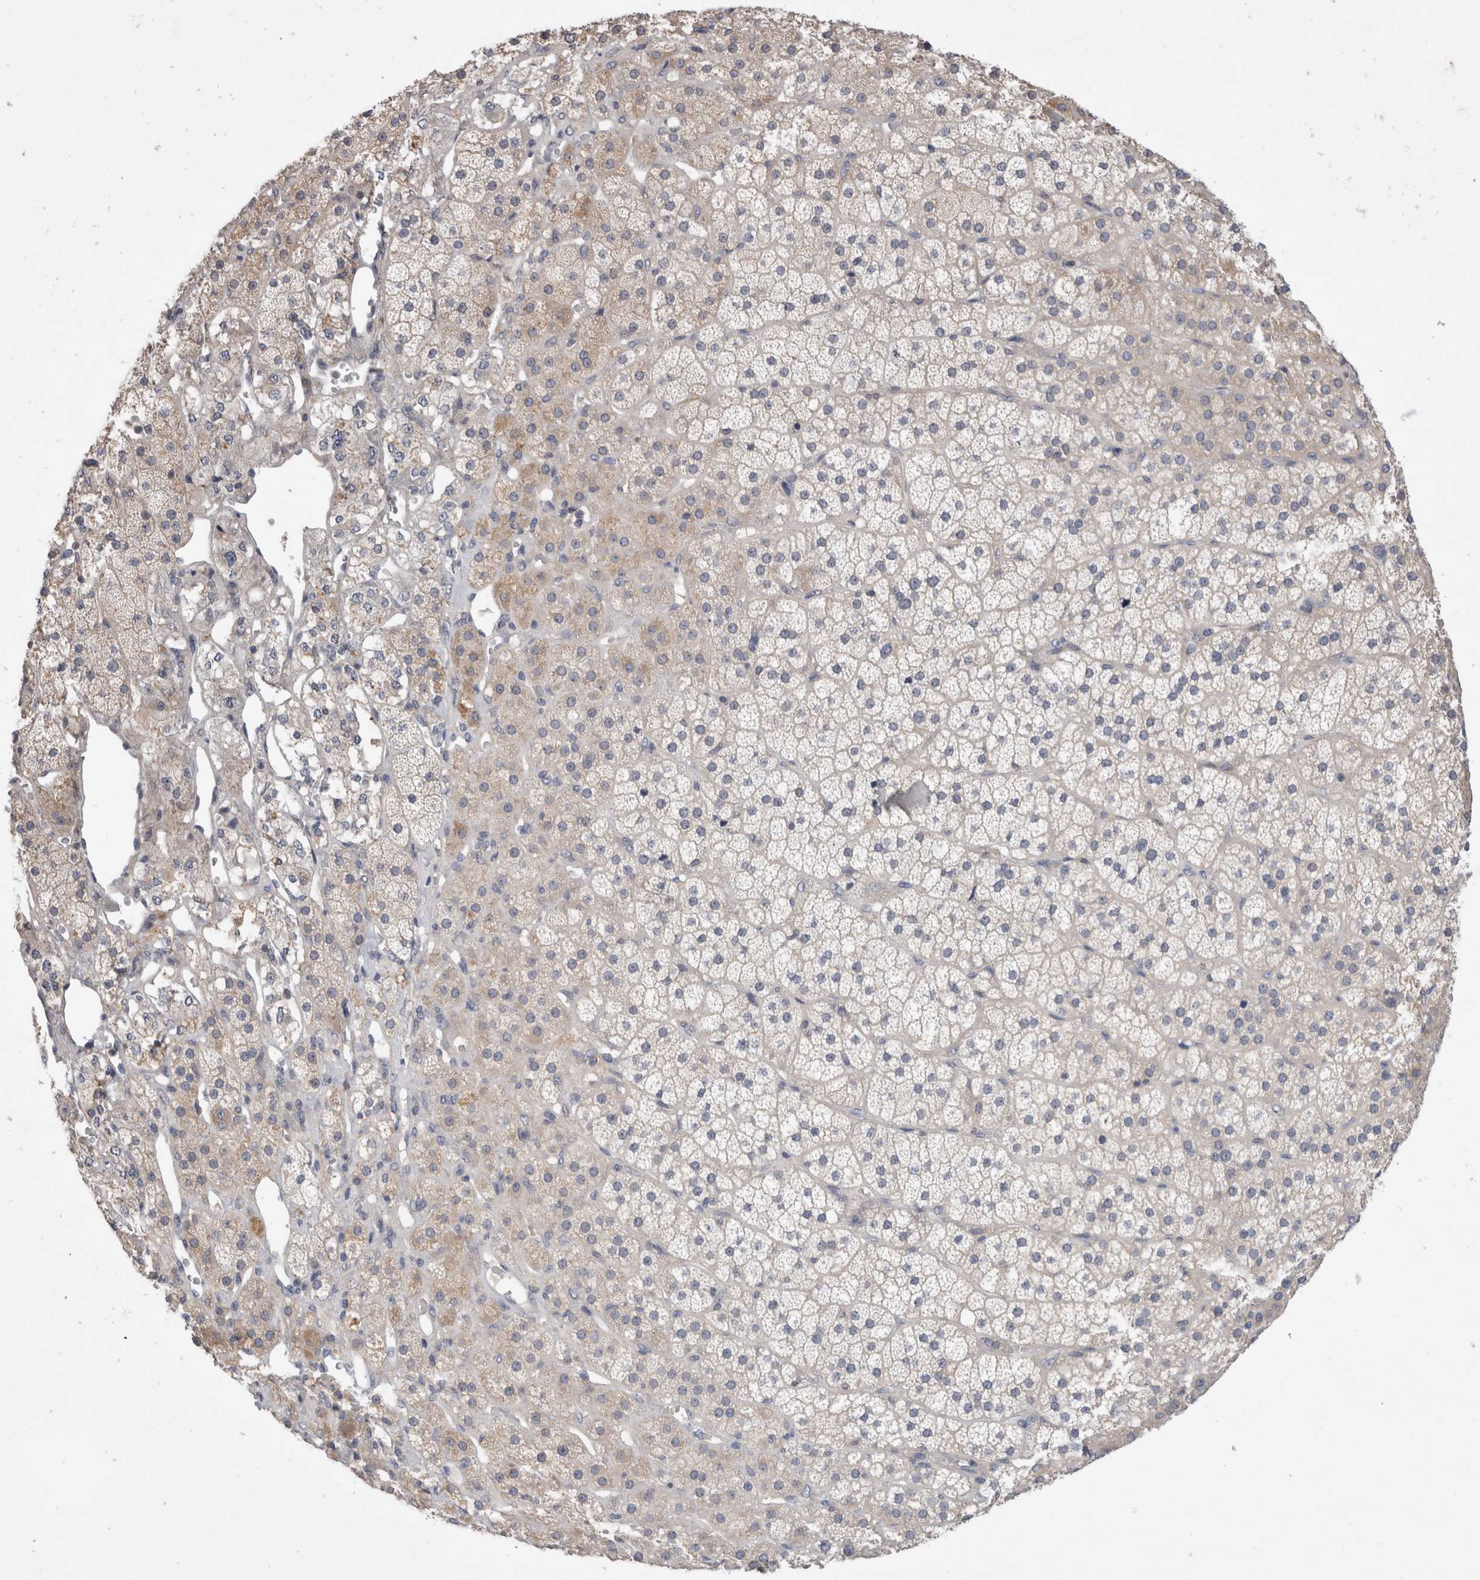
{"staining": {"intensity": "weak", "quantity": "25%-75%", "location": "cytoplasmic/membranous"}, "tissue": "adrenal gland", "cell_type": "Glandular cells", "image_type": "normal", "snomed": [{"axis": "morphology", "description": "Normal tissue, NOS"}, {"axis": "topography", "description": "Adrenal gland"}], "caption": "Weak cytoplasmic/membranous positivity is identified in about 25%-75% of glandular cells in unremarkable adrenal gland. Using DAB (3,3'-diaminobenzidine) (brown) and hematoxylin (blue) stains, captured at high magnification using brightfield microscopy.", "gene": "OTOR", "patient": {"sex": "male", "age": 57}}